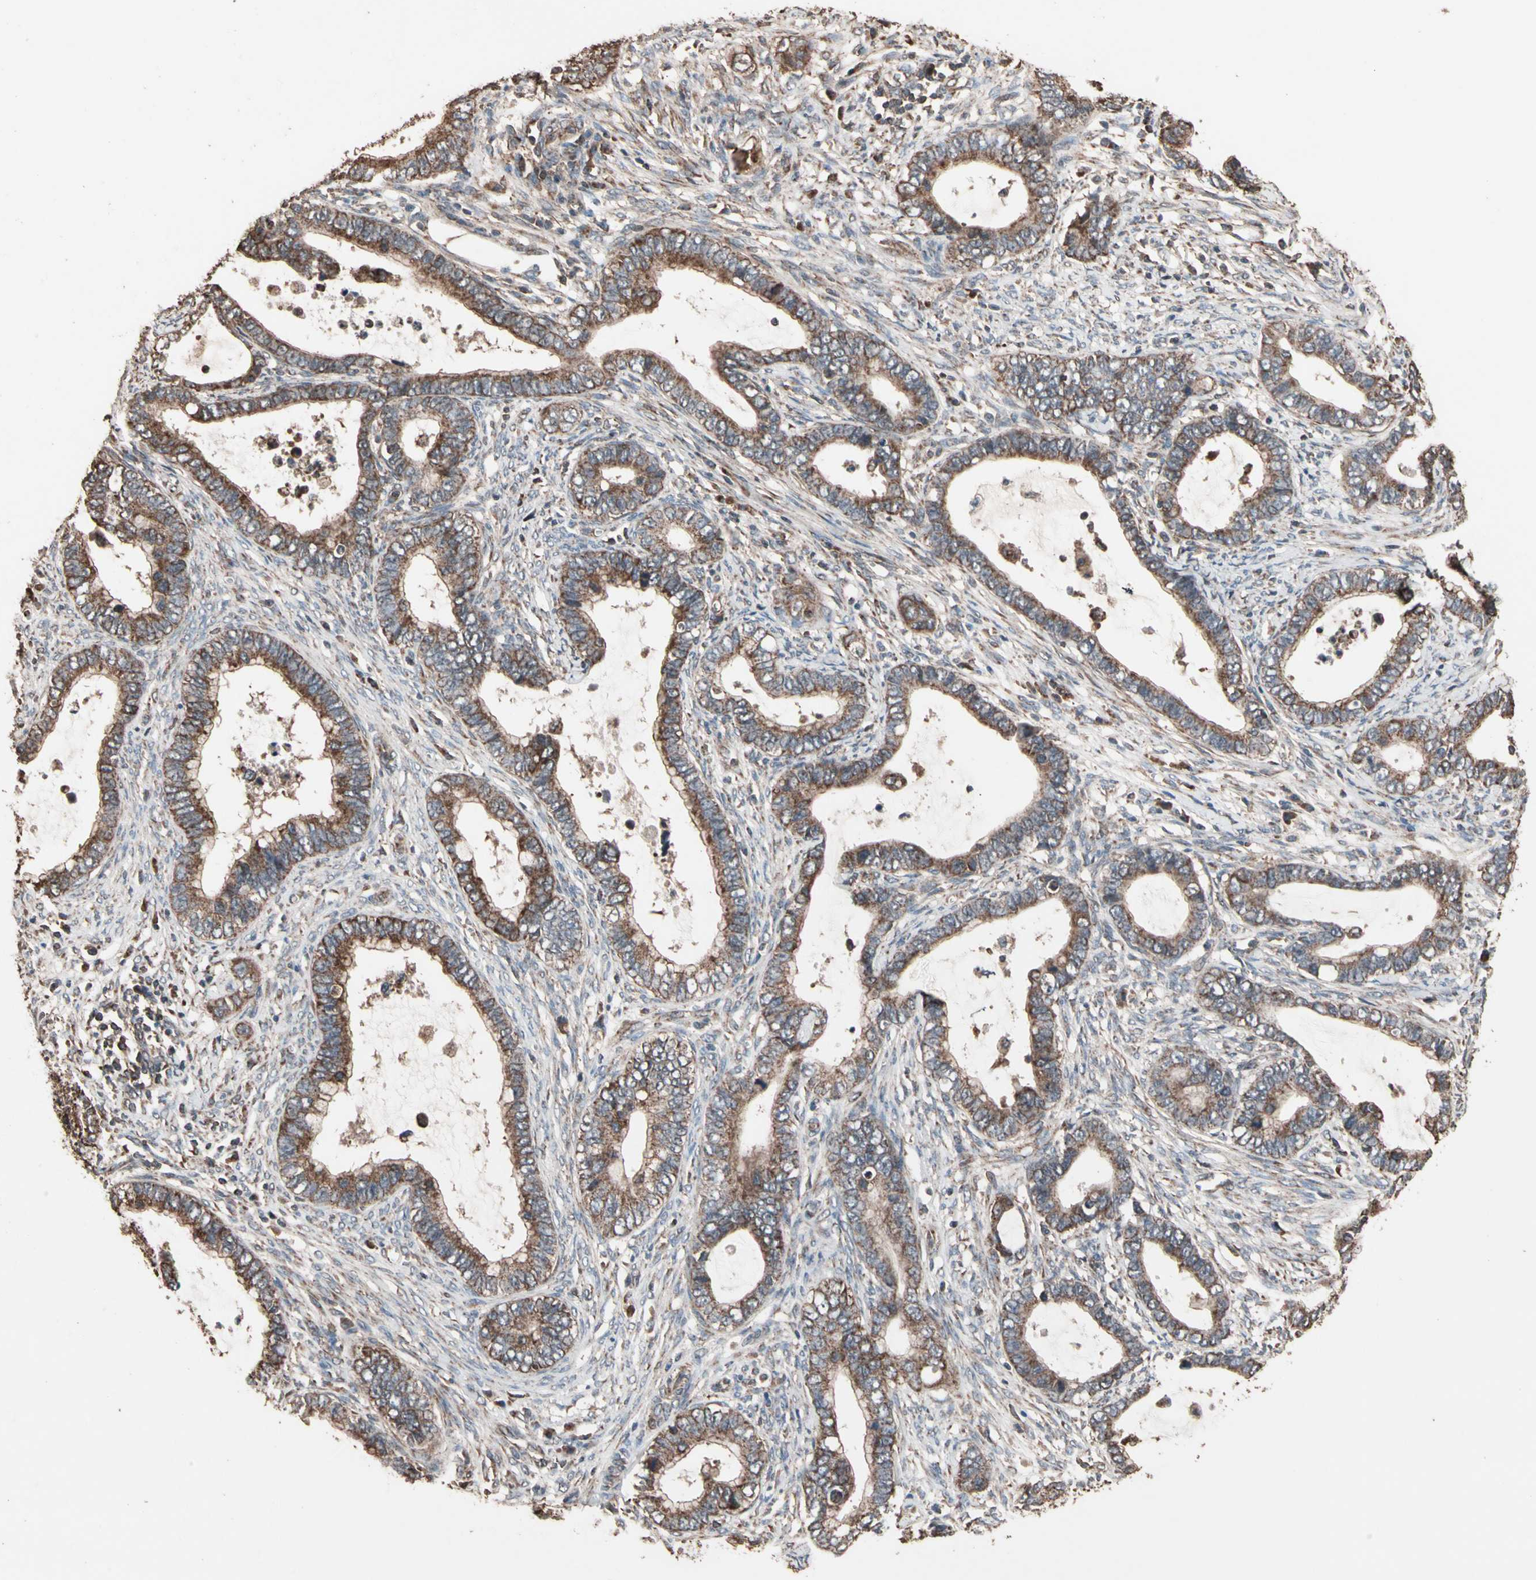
{"staining": {"intensity": "strong", "quantity": ">75%", "location": "cytoplasmic/membranous"}, "tissue": "cervical cancer", "cell_type": "Tumor cells", "image_type": "cancer", "snomed": [{"axis": "morphology", "description": "Adenocarcinoma, NOS"}, {"axis": "topography", "description": "Cervix"}], "caption": "IHC histopathology image of neoplastic tissue: cervical adenocarcinoma stained using IHC displays high levels of strong protein expression localized specifically in the cytoplasmic/membranous of tumor cells, appearing as a cytoplasmic/membranous brown color.", "gene": "MRPL2", "patient": {"sex": "female", "age": 44}}